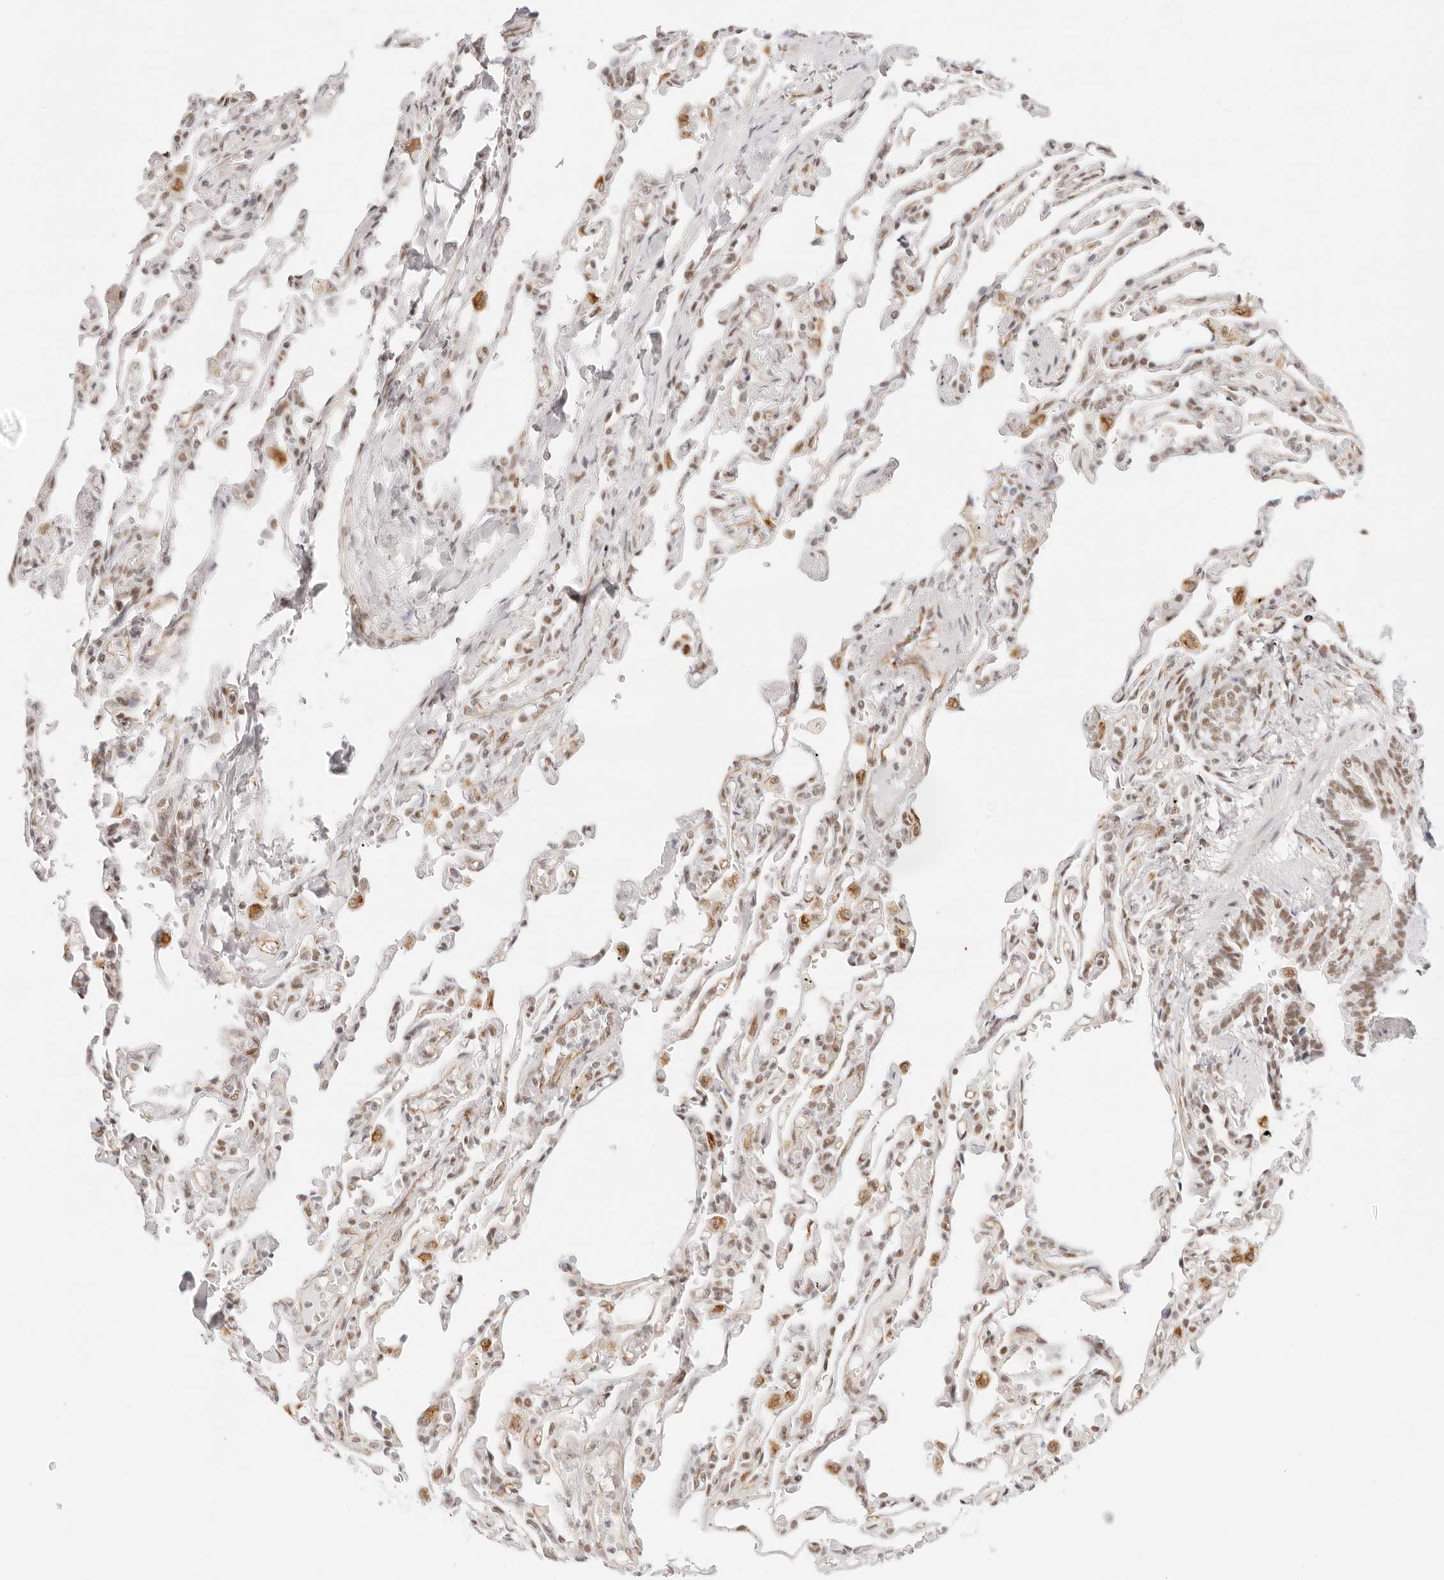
{"staining": {"intensity": "moderate", "quantity": "<25%", "location": "cytoplasmic/membranous,nuclear"}, "tissue": "lung", "cell_type": "Alveolar cells", "image_type": "normal", "snomed": [{"axis": "morphology", "description": "Normal tissue, NOS"}, {"axis": "topography", "description": "Lung"}], "caption": "Immunohistochemistry (IHC) (DAB) staining of normal human lung displays moderate cytoplasmic/membranous,nuclear protein positivity in approximately <25% of alveolar cells.", "gene": "ZC3H11A", "patient": {"sex": "male", "age": 21}}